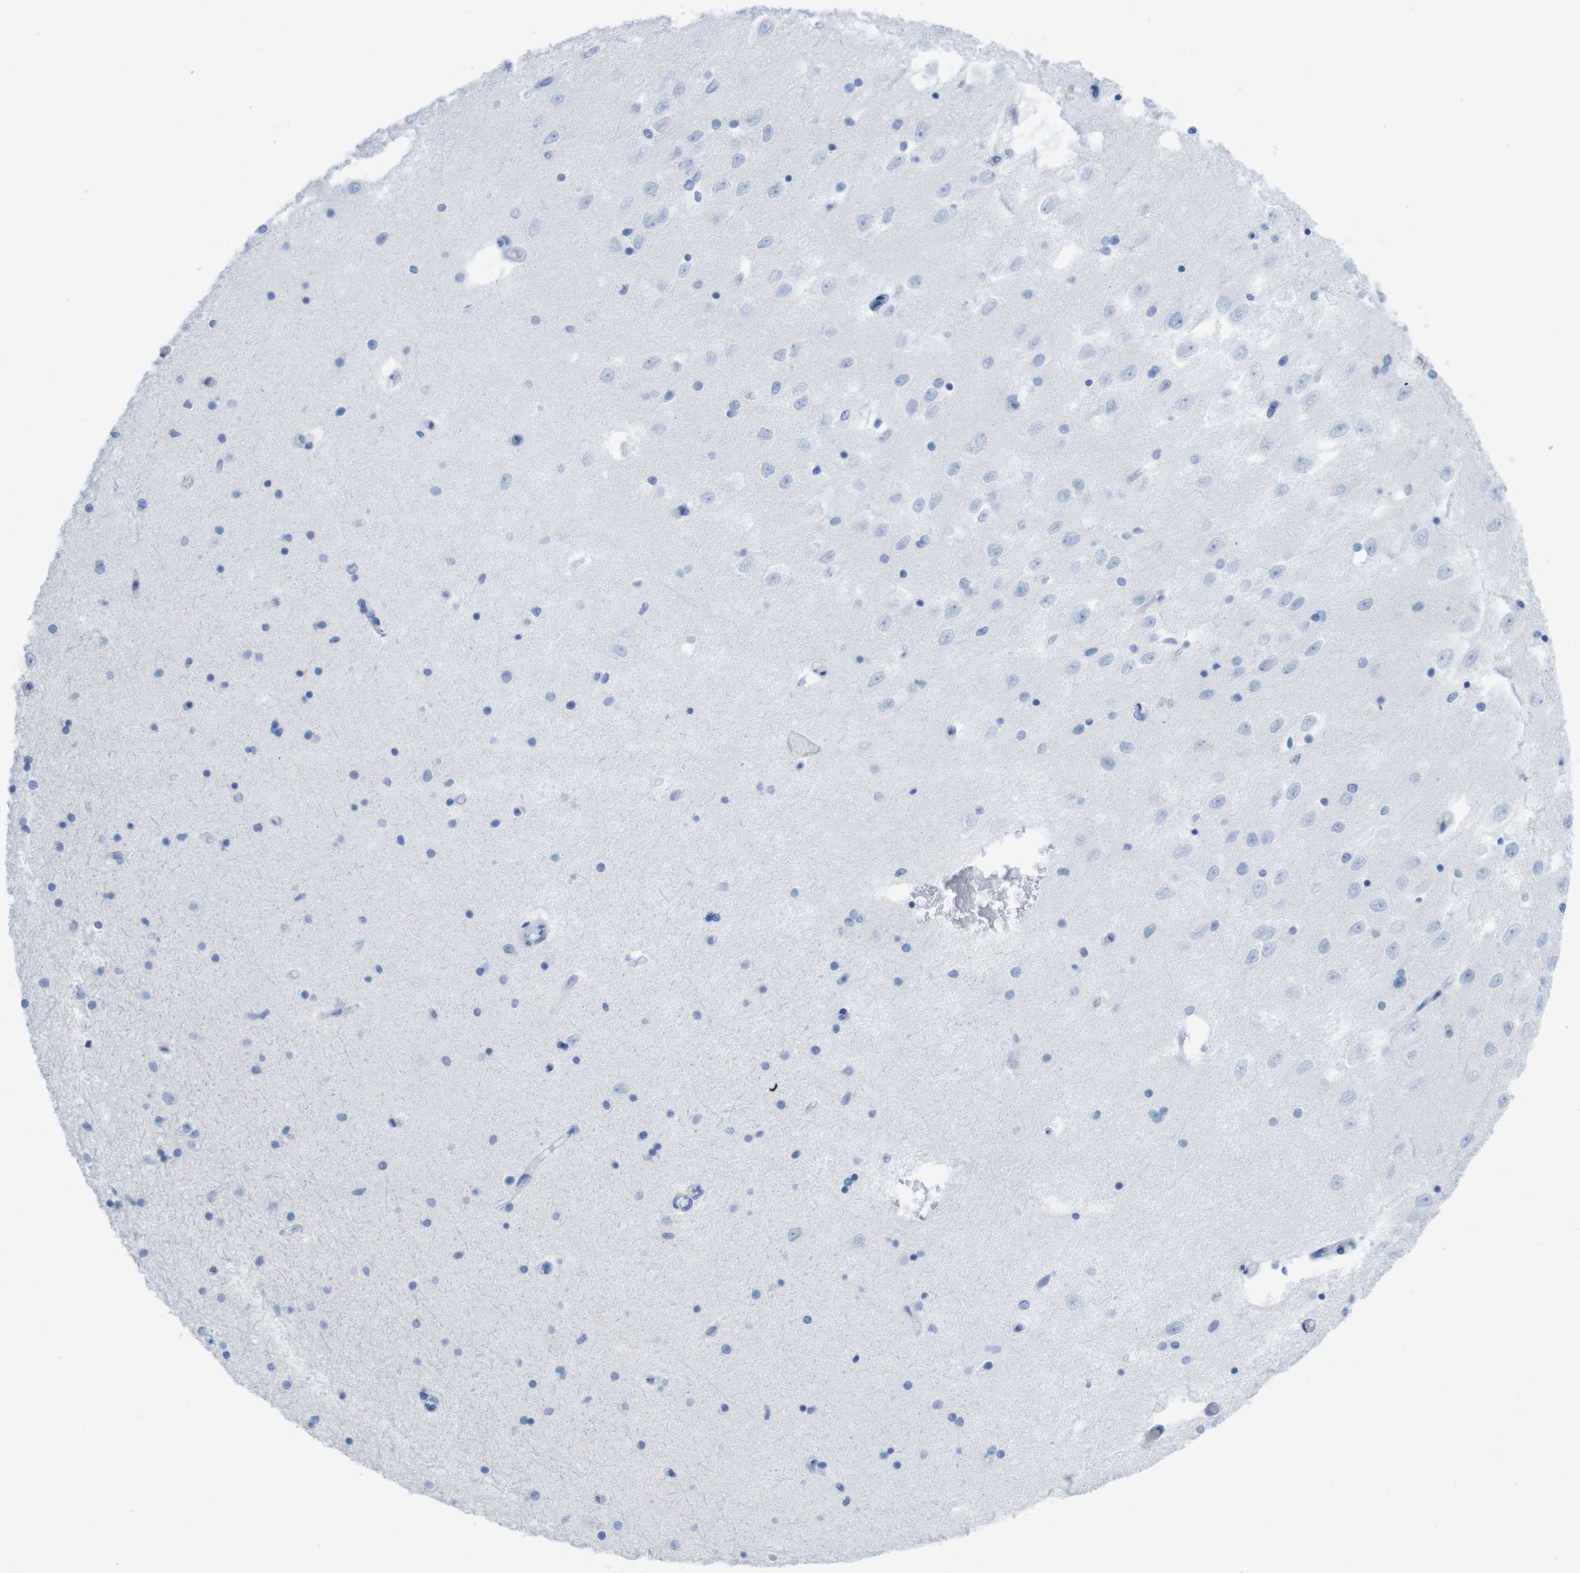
{"staining": {"intensity": "negative", "quantity": "none", "location": "none"}, "tissue": "hippocampus", "cell_type": "Glial cells", "image_type": "normal", "snomed": [{"axis": "morphology", "description": "Normal tissue, NOS"}, {"axis": "topography", "description": "Hippocampus"}], "caption": "IHC image of unremarkable hippocampus stained for a protein (brown), which displays no expression in glial cells.", "gene": "MYH7", "patient": {"sex": "female", "age": 54}}